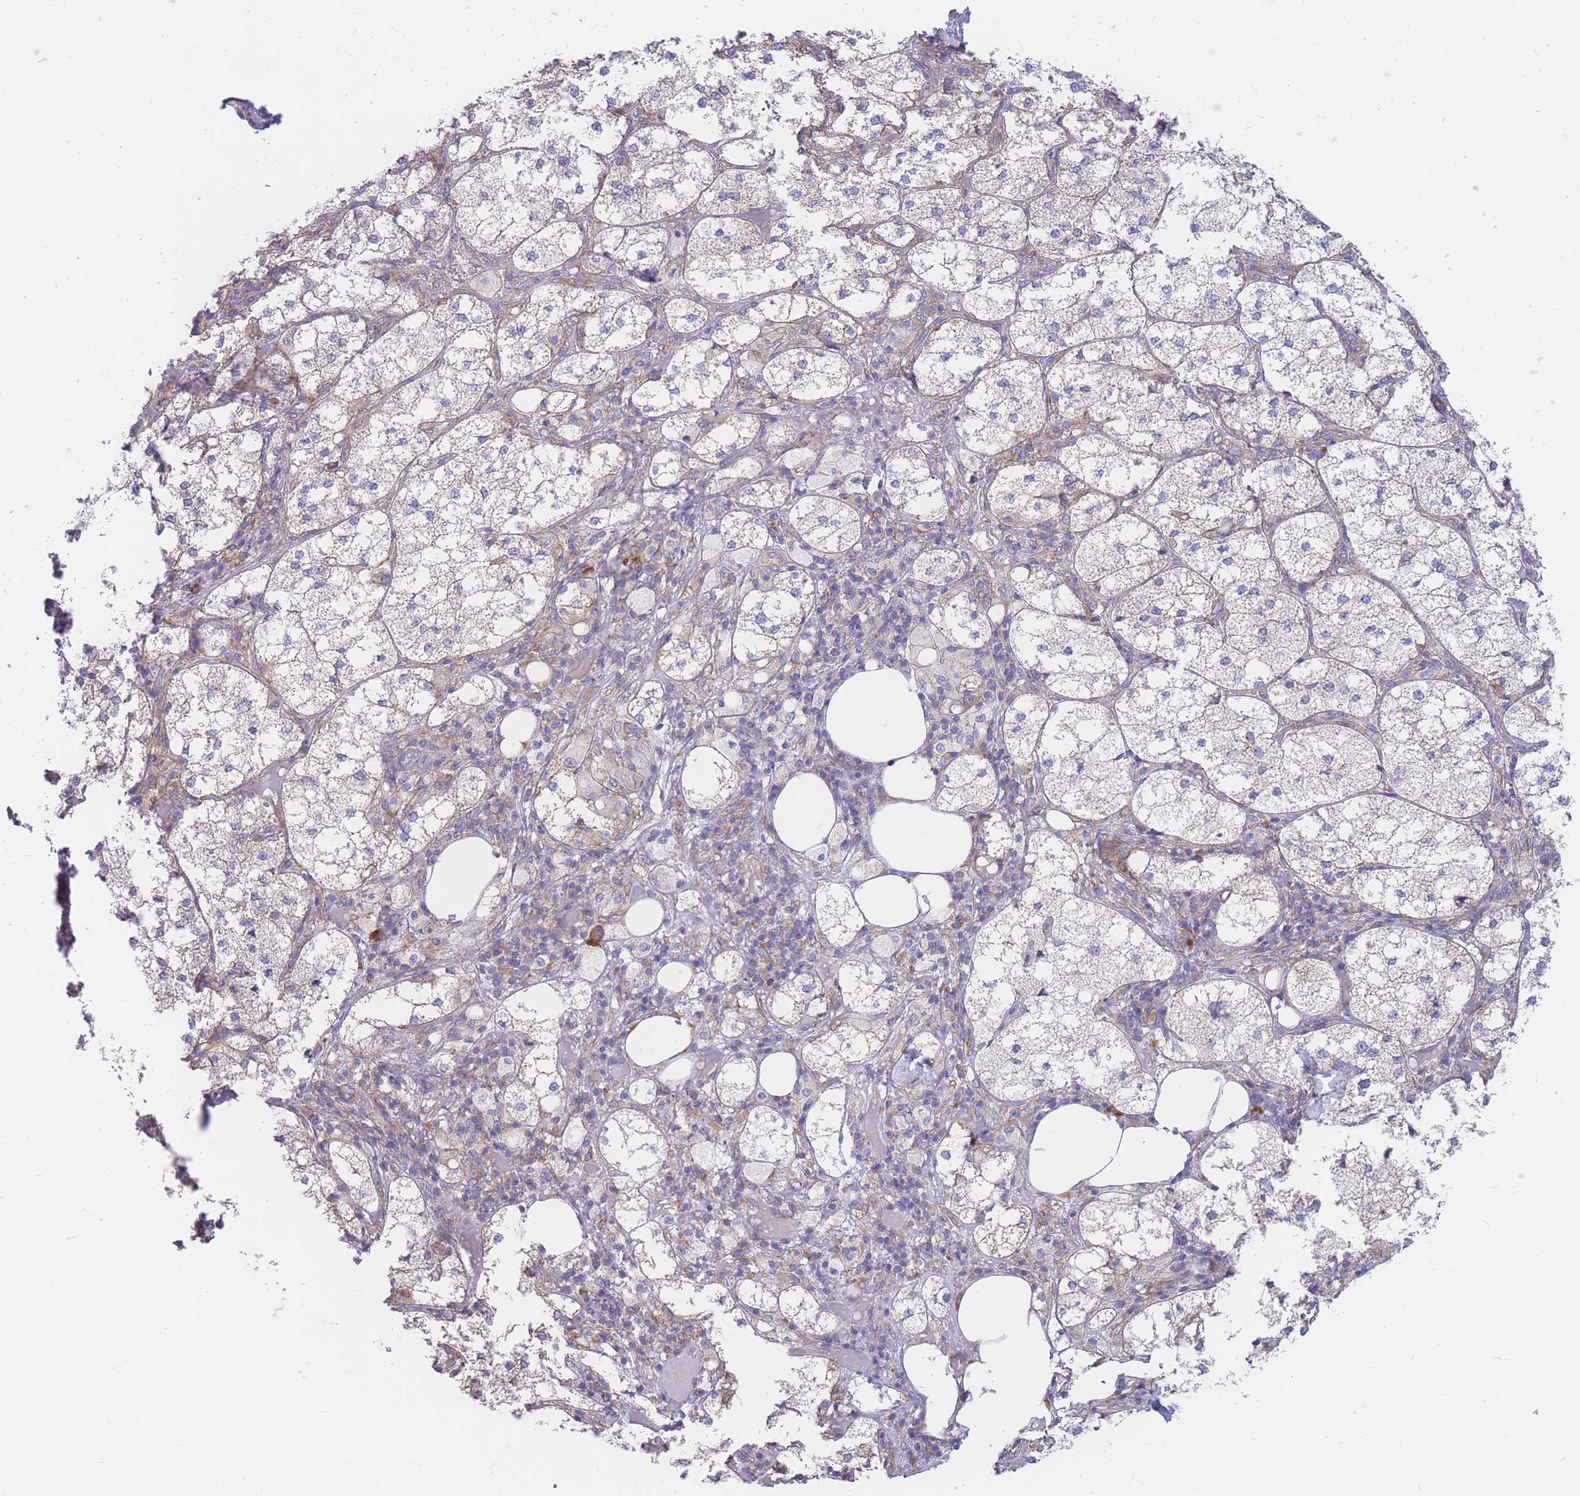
{"staining": {"intensity": "weak", "quantity": "<25%", "location": "cytoplasmic/membranous"}, "tissue": "adrenal gland", "cell_type": "Glandular cells", "image_type": "normal", "snomed": [{"axis": "morphology", "description": "Normal tissue, NOS"}, {"axis": "topography", "description": "Adrenal gland"}], "caption": "Human adrenal gland stained for a protein using immunohistochemistry exhibits no staining in glandular cells.", "gene": "RPL8", "patient": {"sex": "female", "age": 61}}